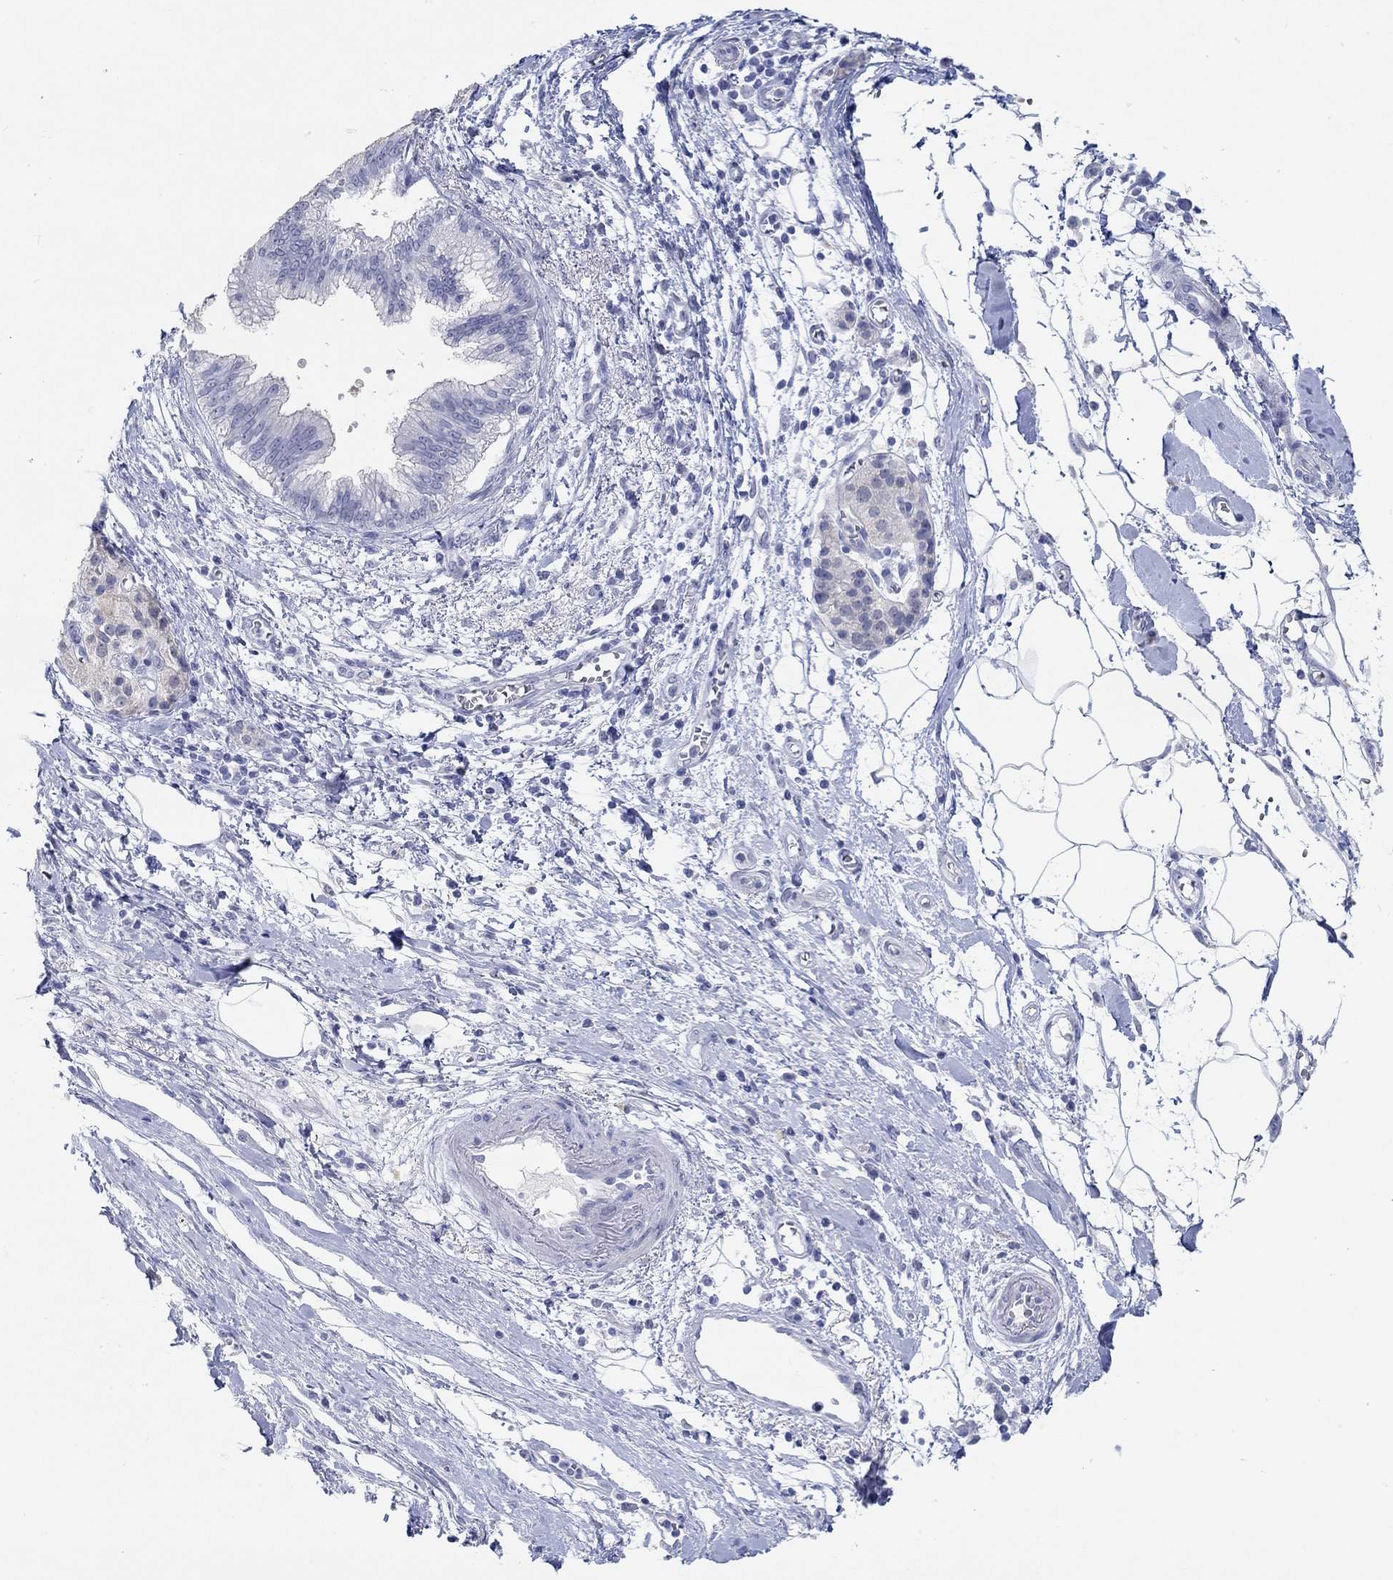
{"staining": {"intensity": "negative", "quantity": "none", "location": "none"}, "tissue": "pancreatic cancer", "cell_type": "Tumor cells", "image_type": "cancer", "snomed": [{"axis": "morphology", "description": "Adenocarcinoma, NOS"}, {"axis": "topography", "description": "Pancreas"}], "caption": "Immunohistochemistry (IHC) of adenocarcinoma (pancreatic) reveals no expression in tumor cells.", "gene": "GRIA3", "patient": {"sex": "male", "age": 72}}